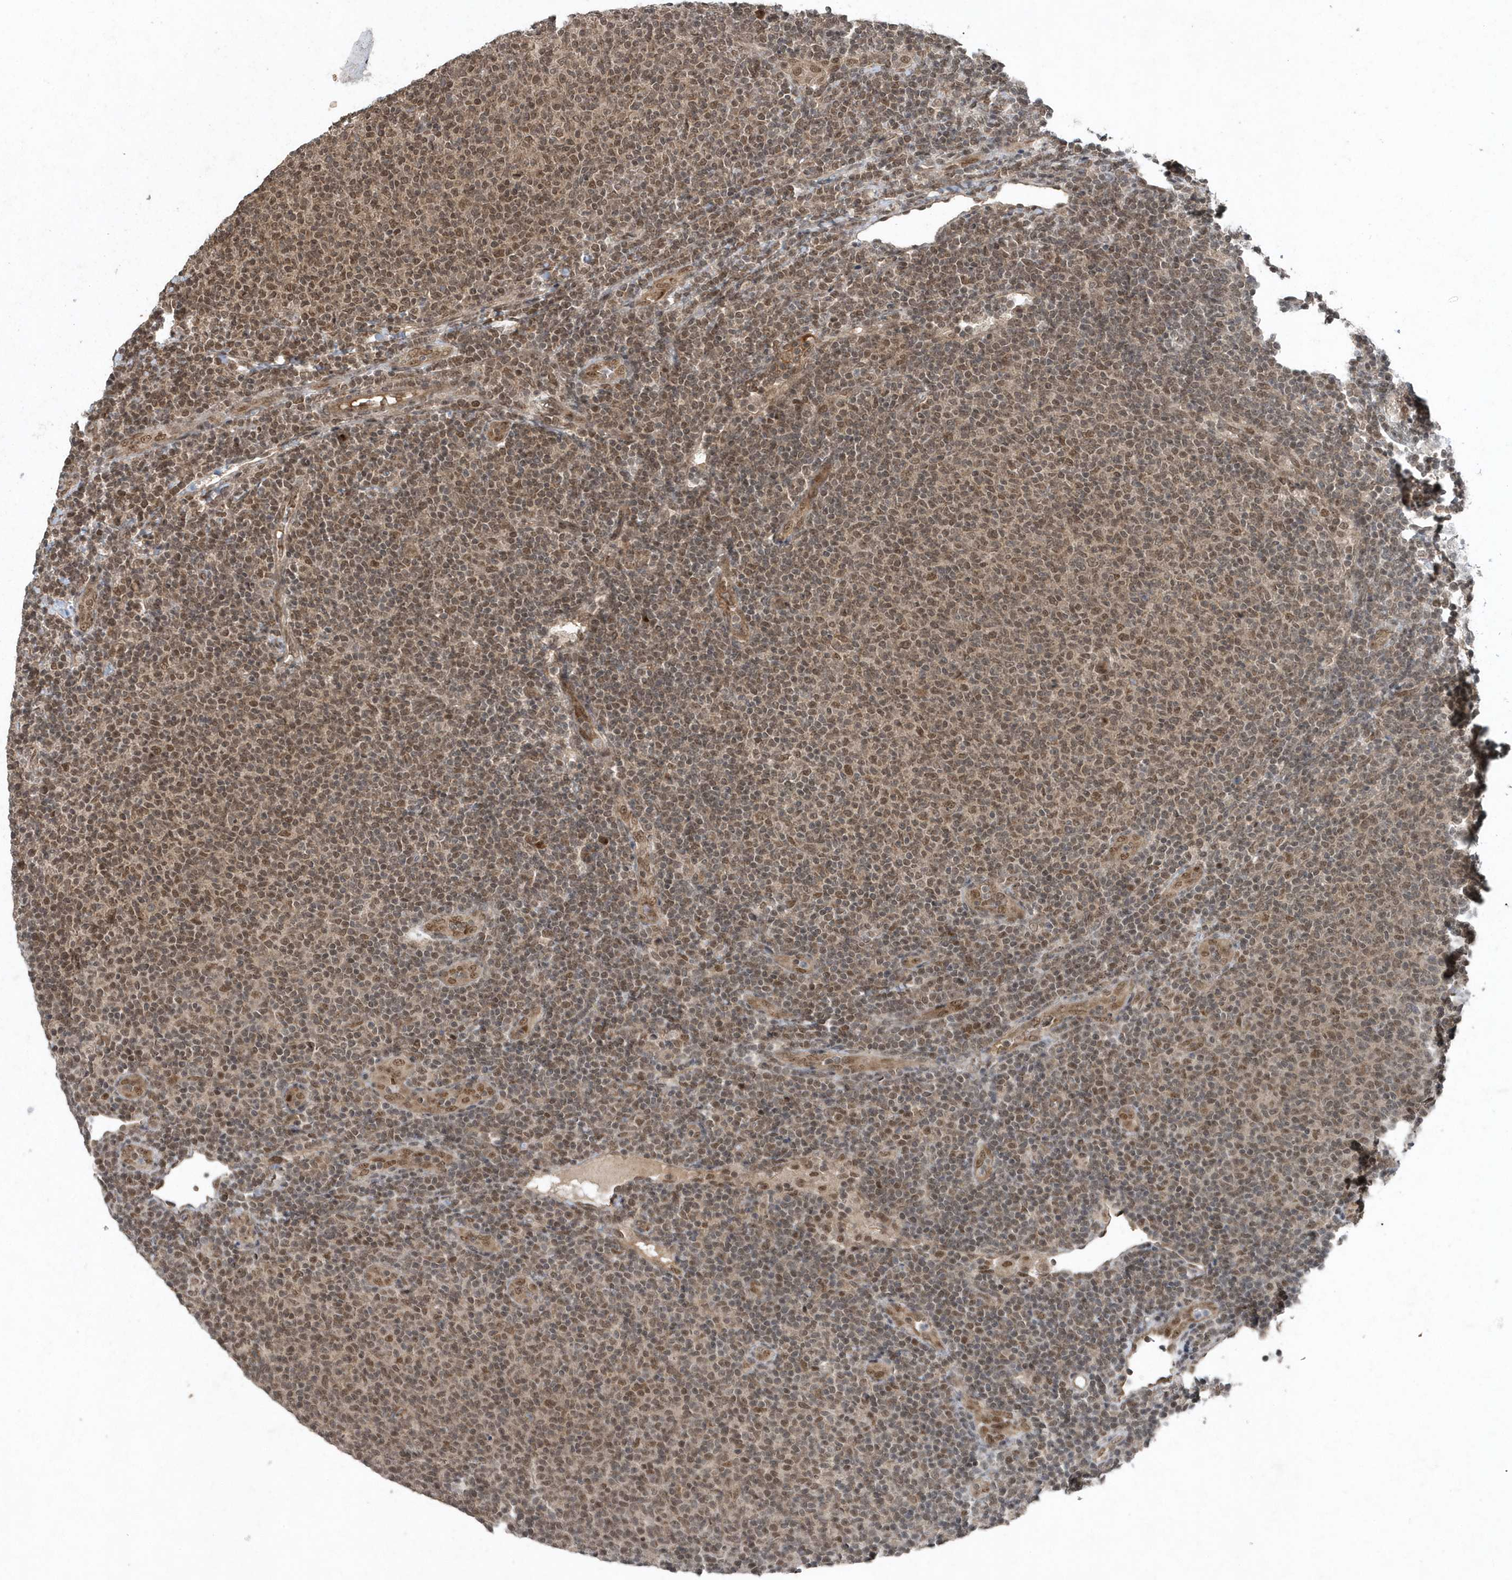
{"staining": {"intensity": "moderate", "quantity": ">75%", "location": "nuclear"}, "tissue": "lymphoma", "cell_type": "Tumor cells", "image_type": "cancer", "snomed": [{"axis": "morphology", "description": "Malignant lymphoma, non-Hodgkin's type, Low grade"}, {"axis": "topography", "description": "Lymph node"}], "caption": "IHC histopathology image of human low-grade malignant lymphoma, non-Hodgkin's type stained for a protein (brown), which shows medium levels of moderate nuclear expression in about >75% of tumor cells.", "gene": "QTRT2", "patient": {"sex": "male", "age": 66}}